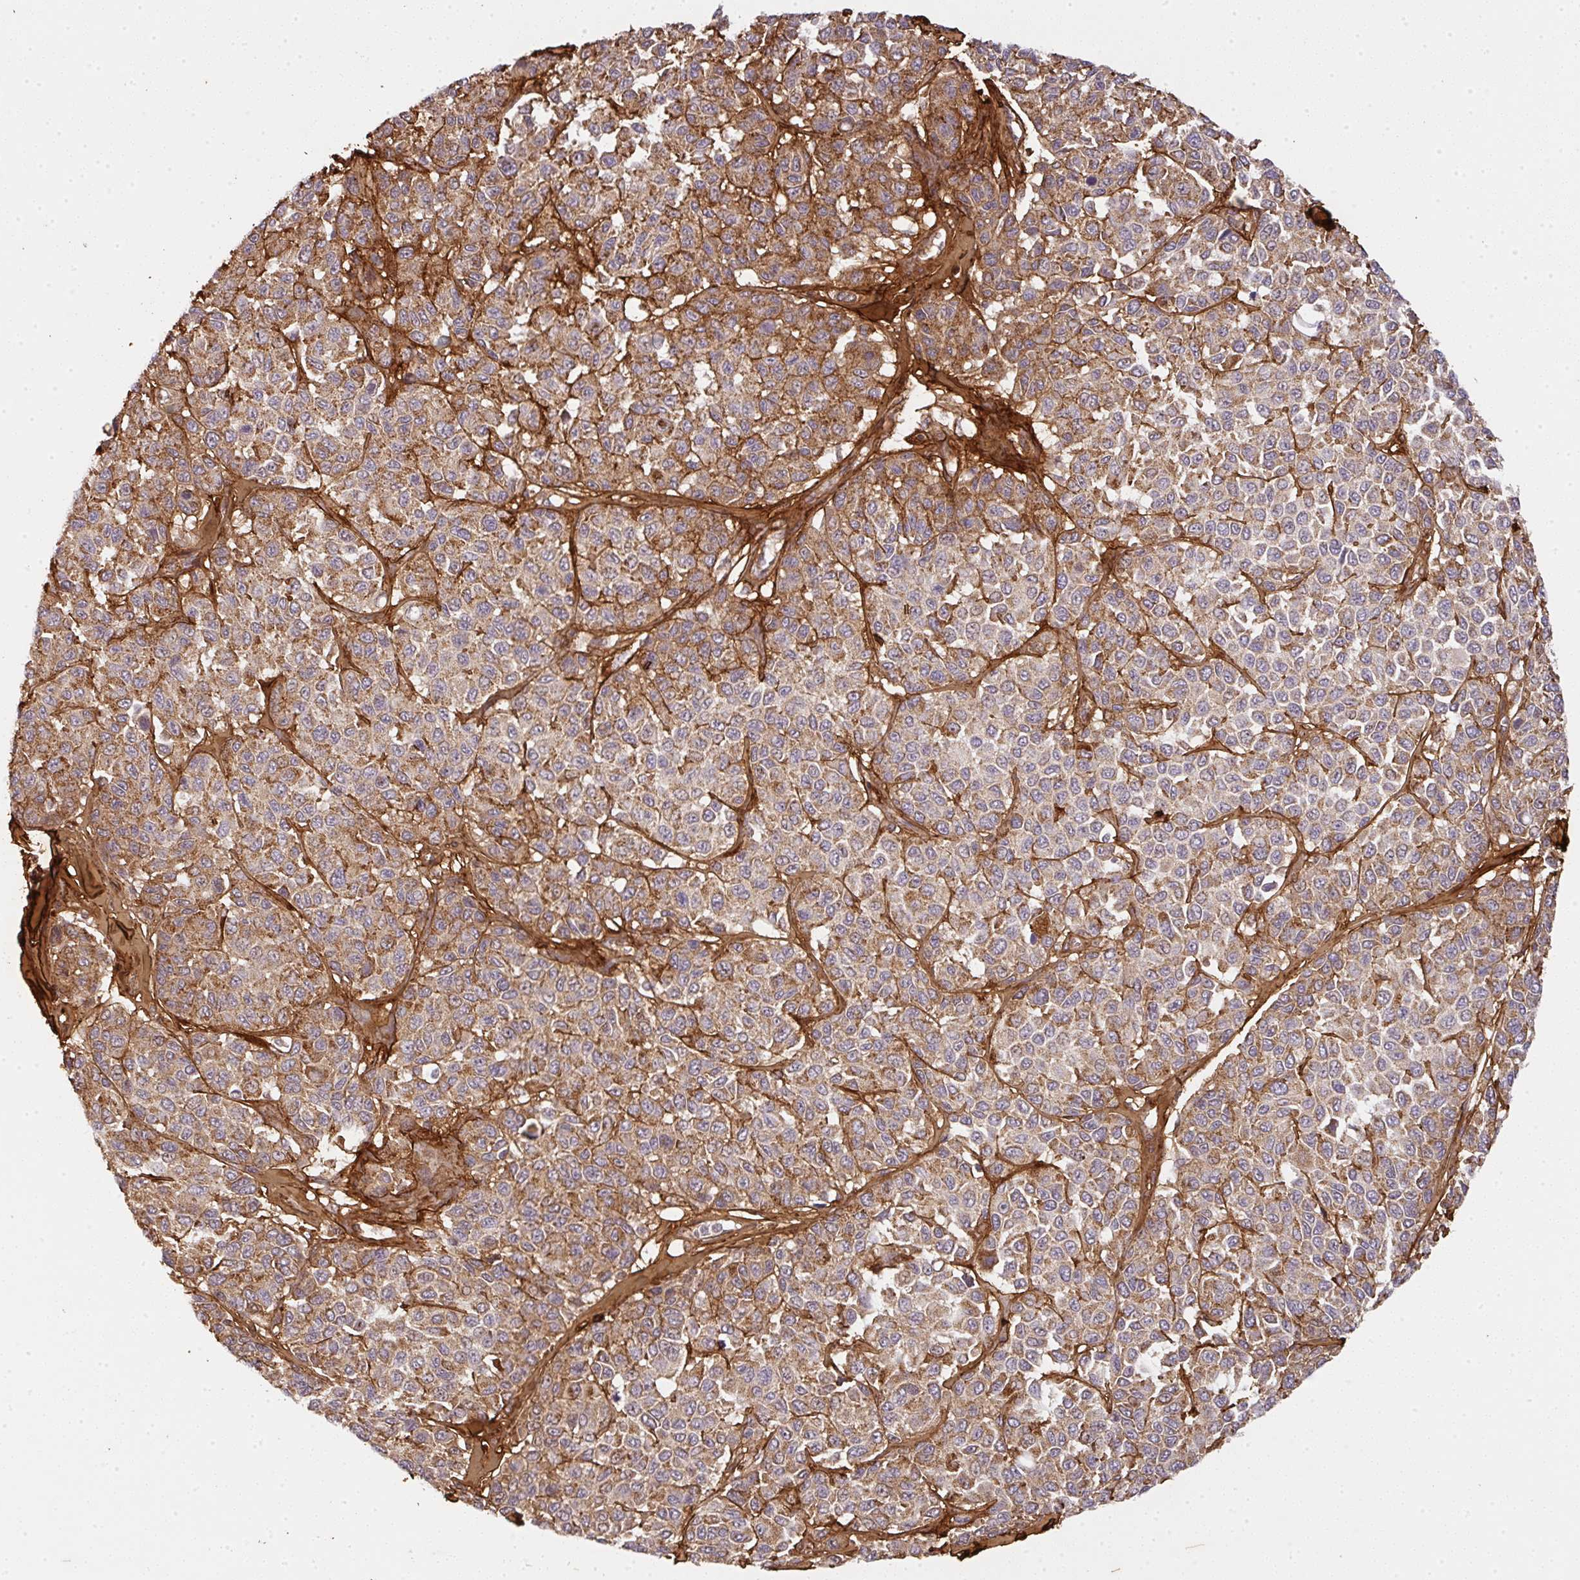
{"staining": {"intensity": "moderate", "quantity": ">75%", "location": "cytoplasmic/membranous"}, "tissue": "melanoma", "cell_type": "Tumor cells", "image_type": "cancer", "snomed": [{"axis": "morphology", "description": "Malignant melanoma, NOS"}, {"axis": "topography", "description": "Skin"}], "caption": "A photomicrograph showing moderate cytoplasmic/membranous staining in about >75% of tumor cells in malignant melanoma, as visualized by brown immunohistochemical staining.", "gene": "COL3A1", "patient": {"sex": "female", "age": 66}}